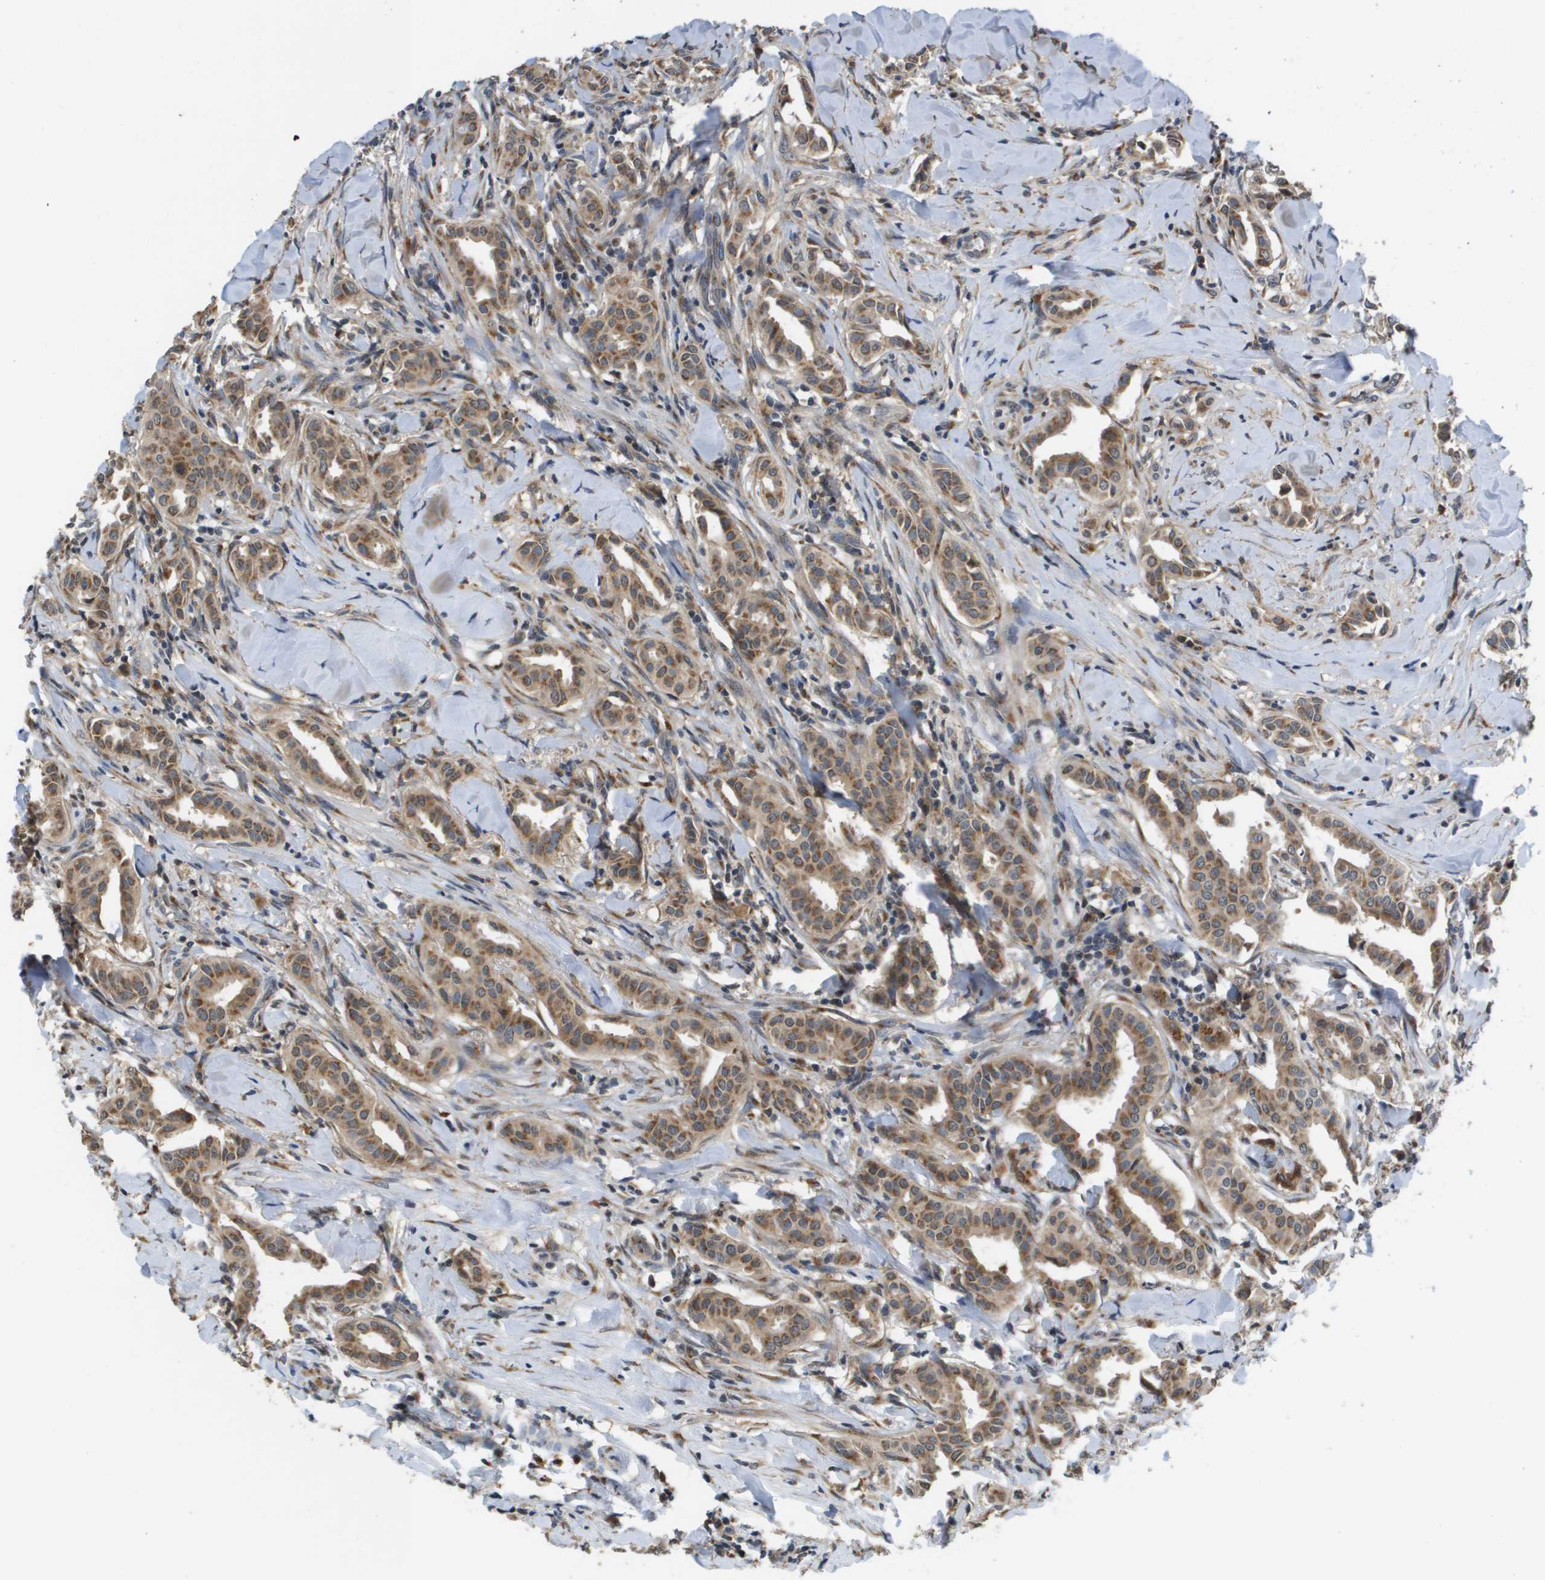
{"staining": {"intensity": "moderate", "quantity": ">75%", "location": "cytoplasmic/membranous"}, "tissue": "head and neck cancer", "cell_type": "Tumor cells", "image_type": "cancer", "snomed": [{"axis": "morphology", "description": "Adenocarcinoma, NOS"}, {"axis": "topography", "description": "Salivary gland"}, {"axis": "topography", "description": "Head-Neck"}], "caption": "This micrograph displays head and neck cancer (adenocarcinoma) stained with immunohistochemistry (IHC) to label a protein in brown. The cytoplasmic/membranous of tumor cells show moderate positivity for the protein. Nuclei are counter-stained blue.", "gene": "PCK1", "patient": {"sex": "female", "age": 59}}